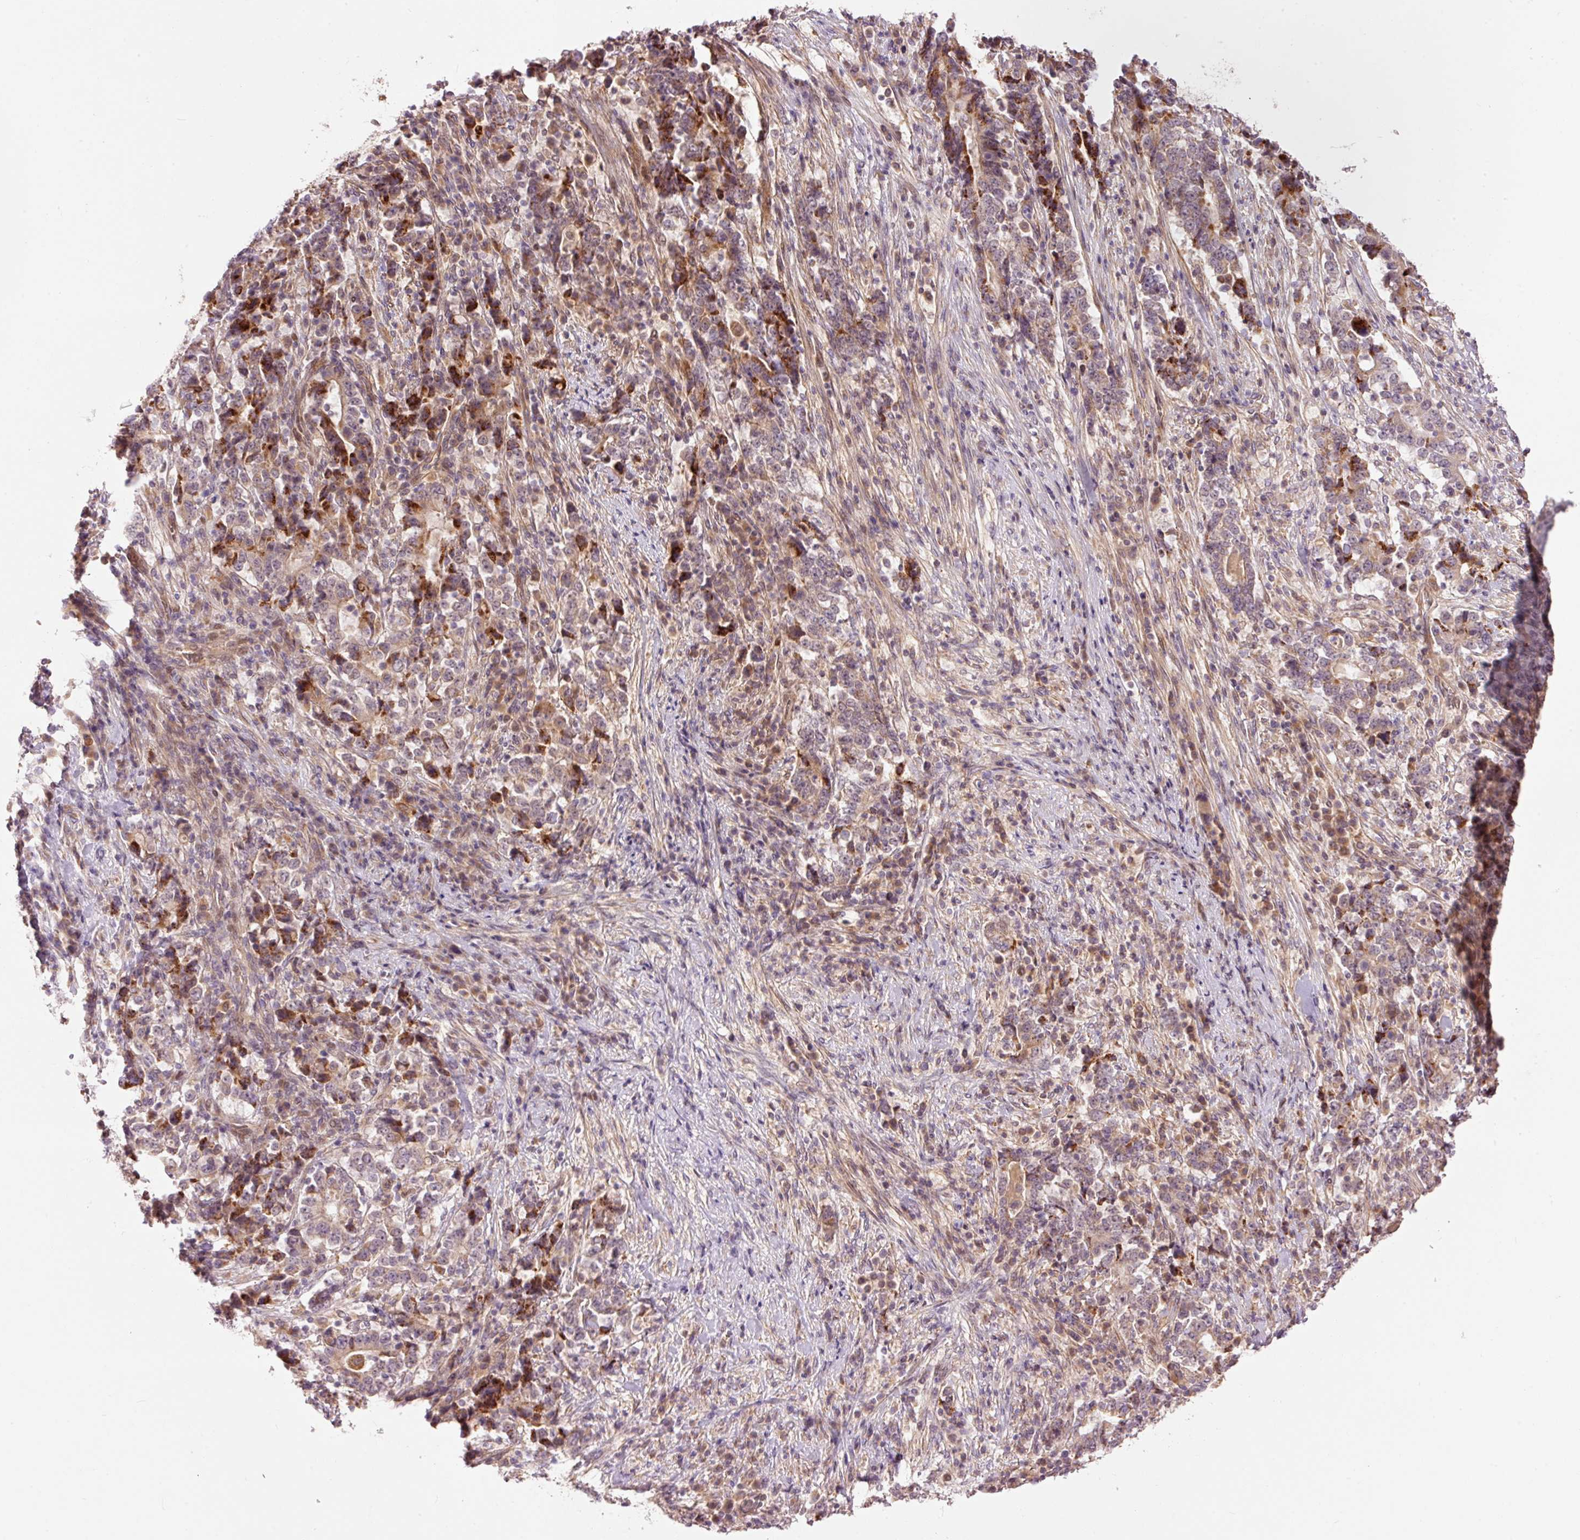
{"staining": {"intensity": "weak", "quantity": ">75%", "location": "cytoplasmic/membranous"}, "tissue": "stomach cancer", "cell_type": "Tumor cells", "image_type": "cancer", "snomed": [{"axis": "morphology", "description": "Normal tissue, NOS"}, {"axis": "morphology", "description": "Adenocarcinoma, NOS"}, {"axis": "topography", "description": "Stomach, upper"}, {"axis": "topography", "description": "Stomach"}], "caption": "Stomach adenocarcinoma stained for a protein shows weak cytoplasmic/membranous positivity in tumor cells. The protein of interest is stained brown, and the nuclei are stained in blue (DAB IHC with brightfield microscopy, high magnification).", "gene": "SLC29A3", "patient": {"sex": "male", "age": 59}}